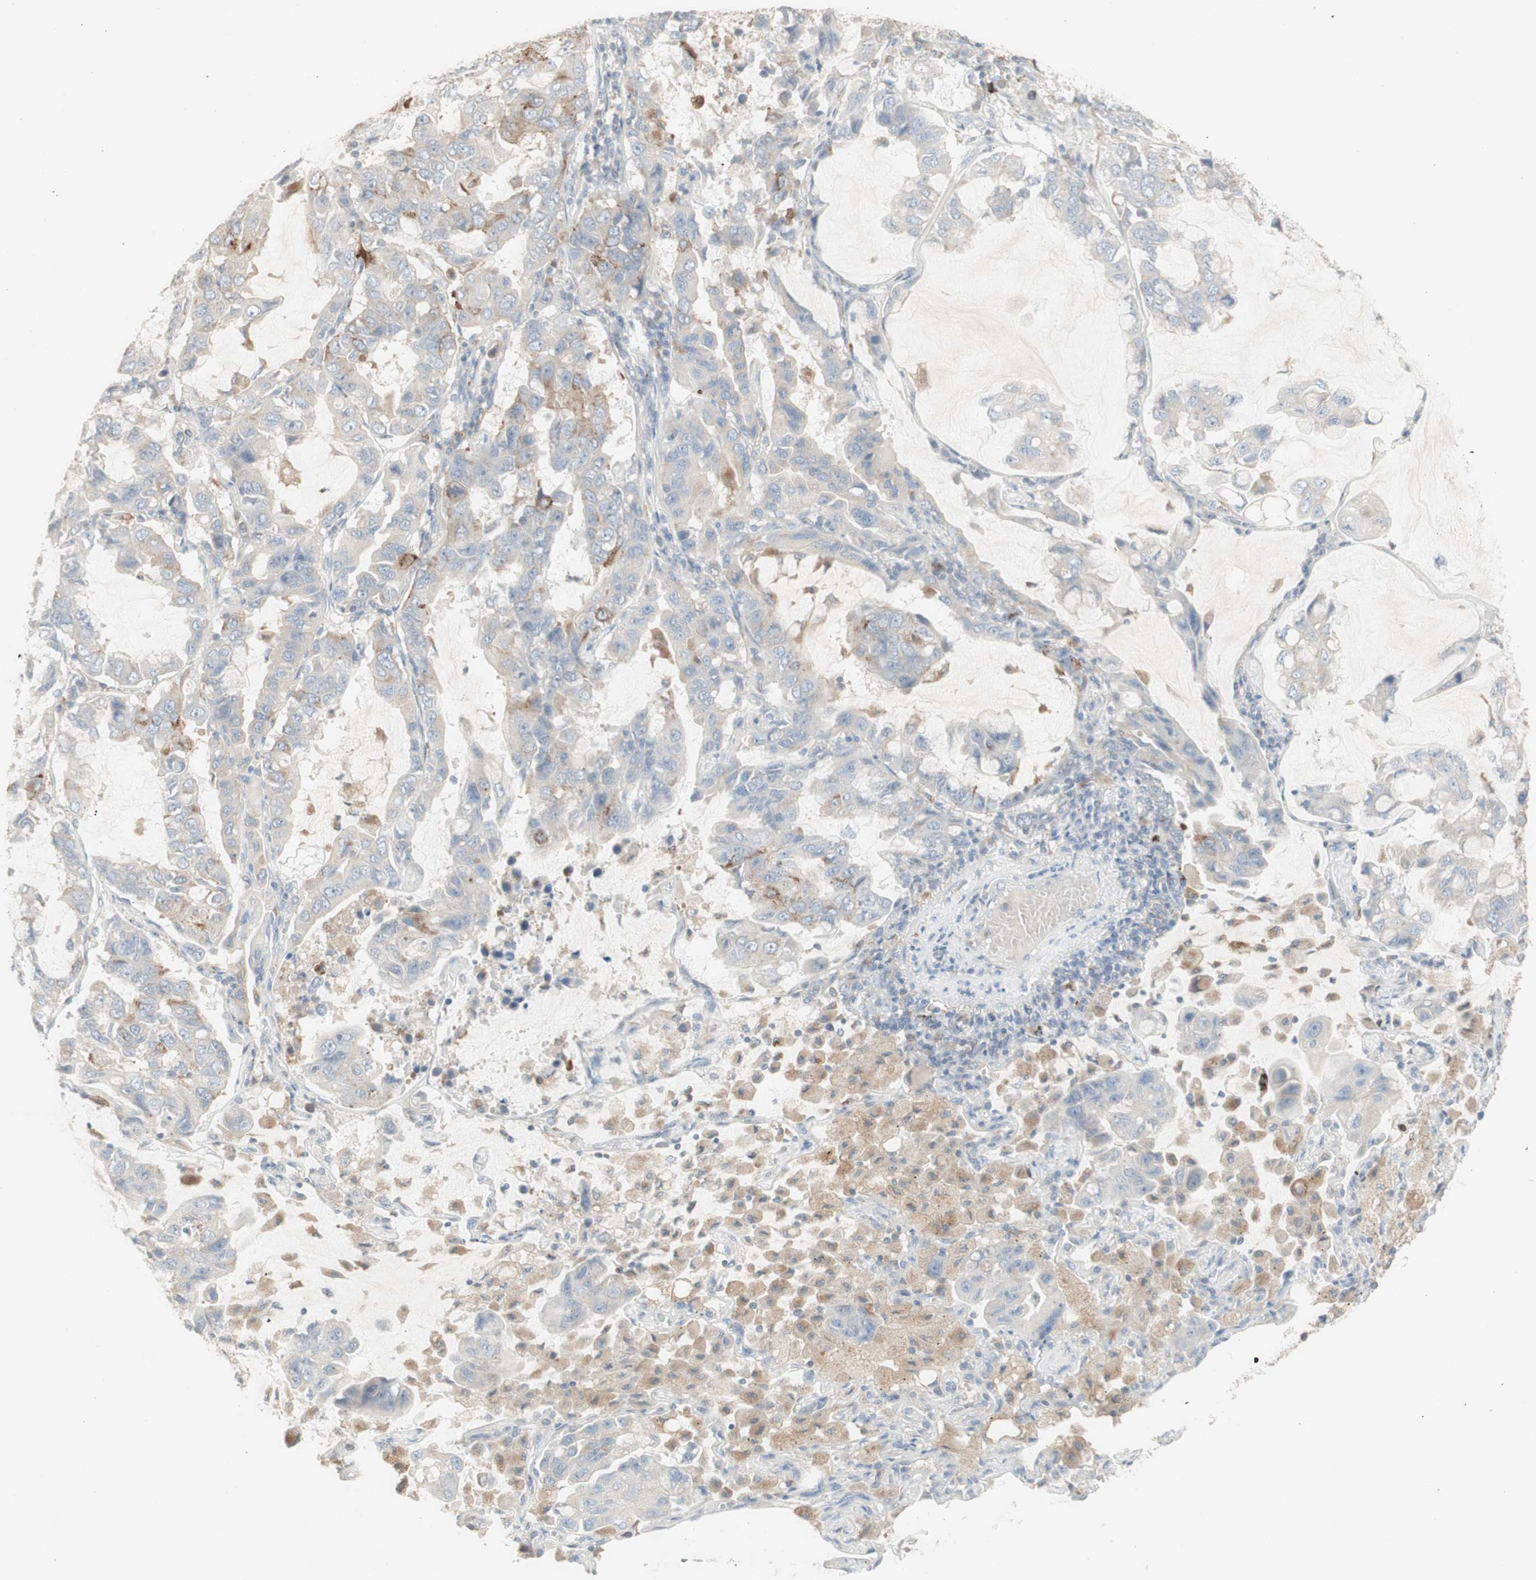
{"staining": {"intensity": "negative", "quantity": "none", "location": "none"}, "tissue": "lung cancer", "cell_type": "Tumor cells", "image_type": "cancer", "snomed": [{"axis": "morphology", "description": "Adenocarcinoma, NOS"}, {"axis": "topography", "description": "Lung"}], "caption": "This is an immunohistochemistry micrograph of human lung adenocarcinoma. There is no staining in tumor cells.", "gene": "ATP6V1B1", "patient": {"sex": "male", "age": 64}}